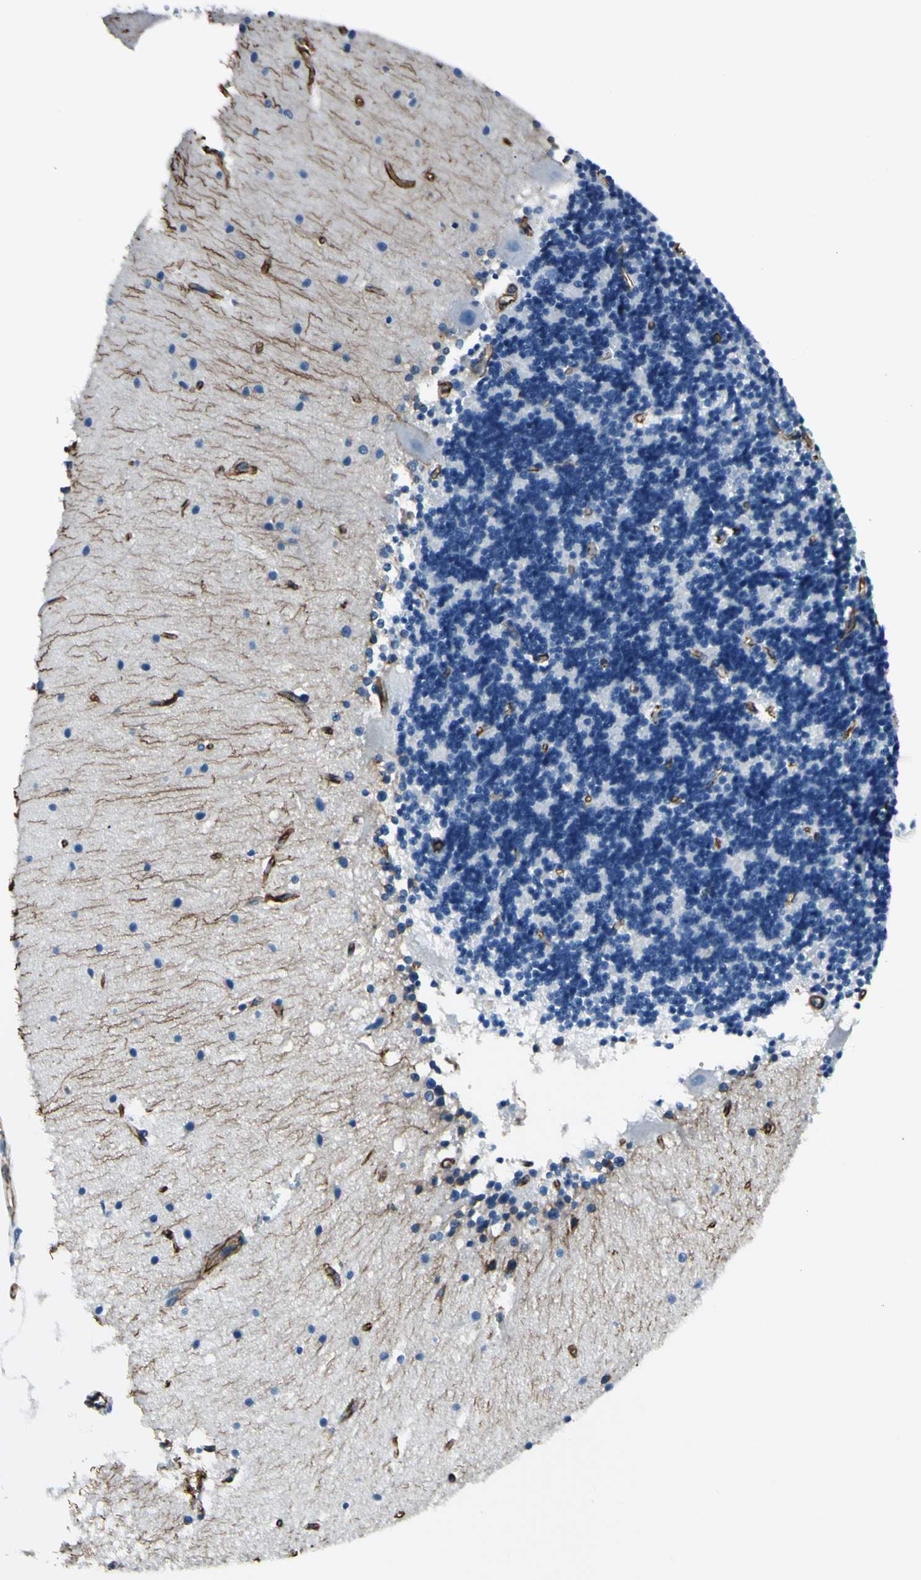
{"staining": {"intensity": "negative", "quantity": "none", "location": "none"}, "tissue": "cerebellum", "cell_type": "Cells in granular layer", "image_type": "normal", "snomed": [{"axis": "morphology", "description": "Normal tissue, NOS"}, {"axis": "topography", "description": "Cerebellum"}], "caption": "This is an immunohistochemistry micrograph of benign human cerebellum. There is no staining in cells in granular layer.", "gene": "PTH2R", "patient": {"sex": "female", "age": 54}}